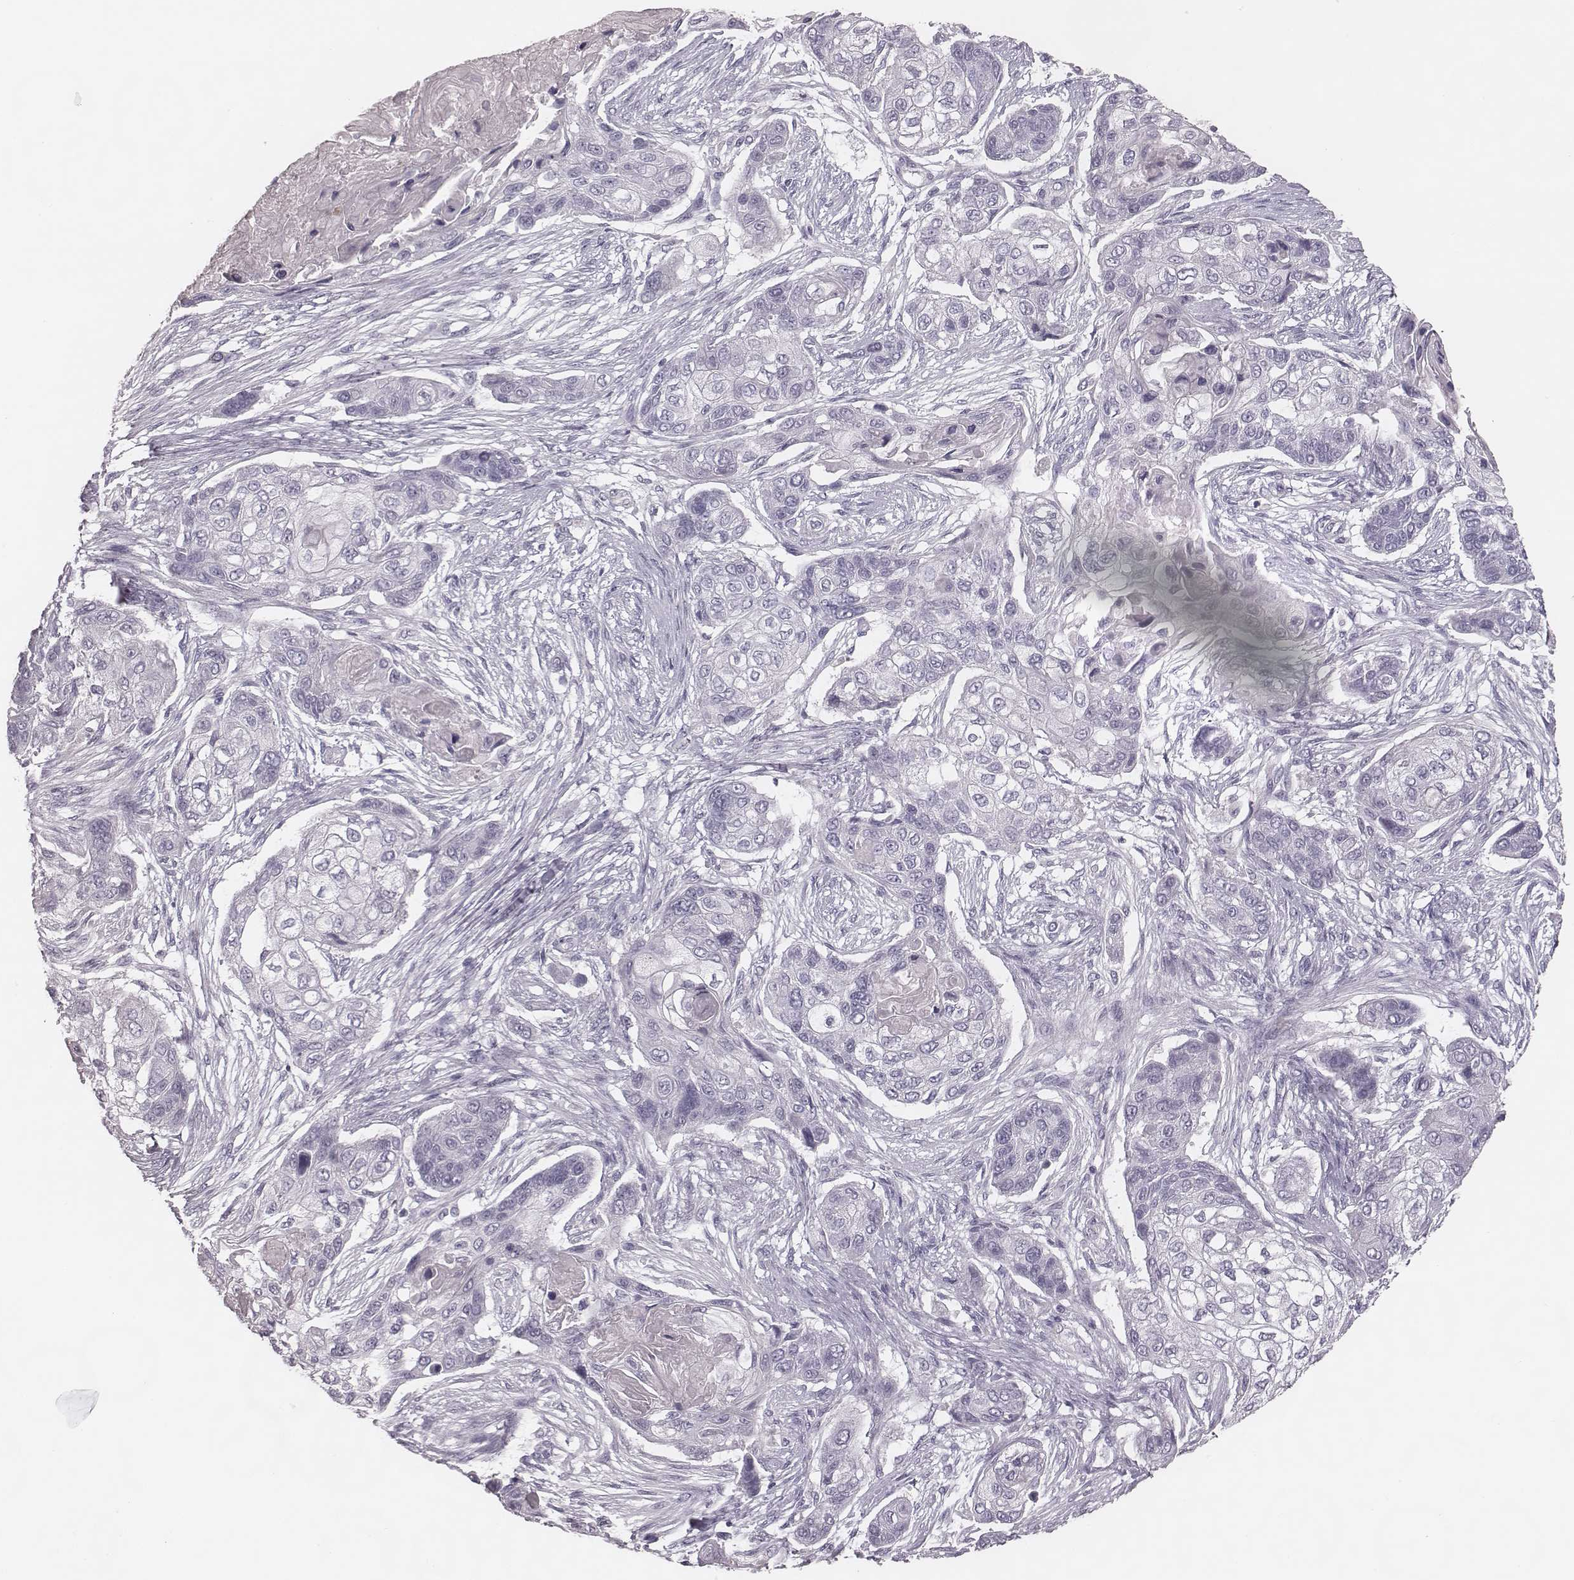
{"staining": {"intensity": "negative", "quantity": "none", "location": "none"}, "tissue": "lung cancer", "cell_type": "Tumor cells", "image_type": "cancer", "snomed": [{"axis": "morphology", "description": "Squamous cell carcinoma, NOS"}, {"axis": "topography", "description": "Lung"}], "caption": "Immunohistochemical staining of human lung squamous cell carcinoma shows no significant positivity in tumor cells.", "gene": "SPA17", "patient": {"sex": "male", "age": 69}}